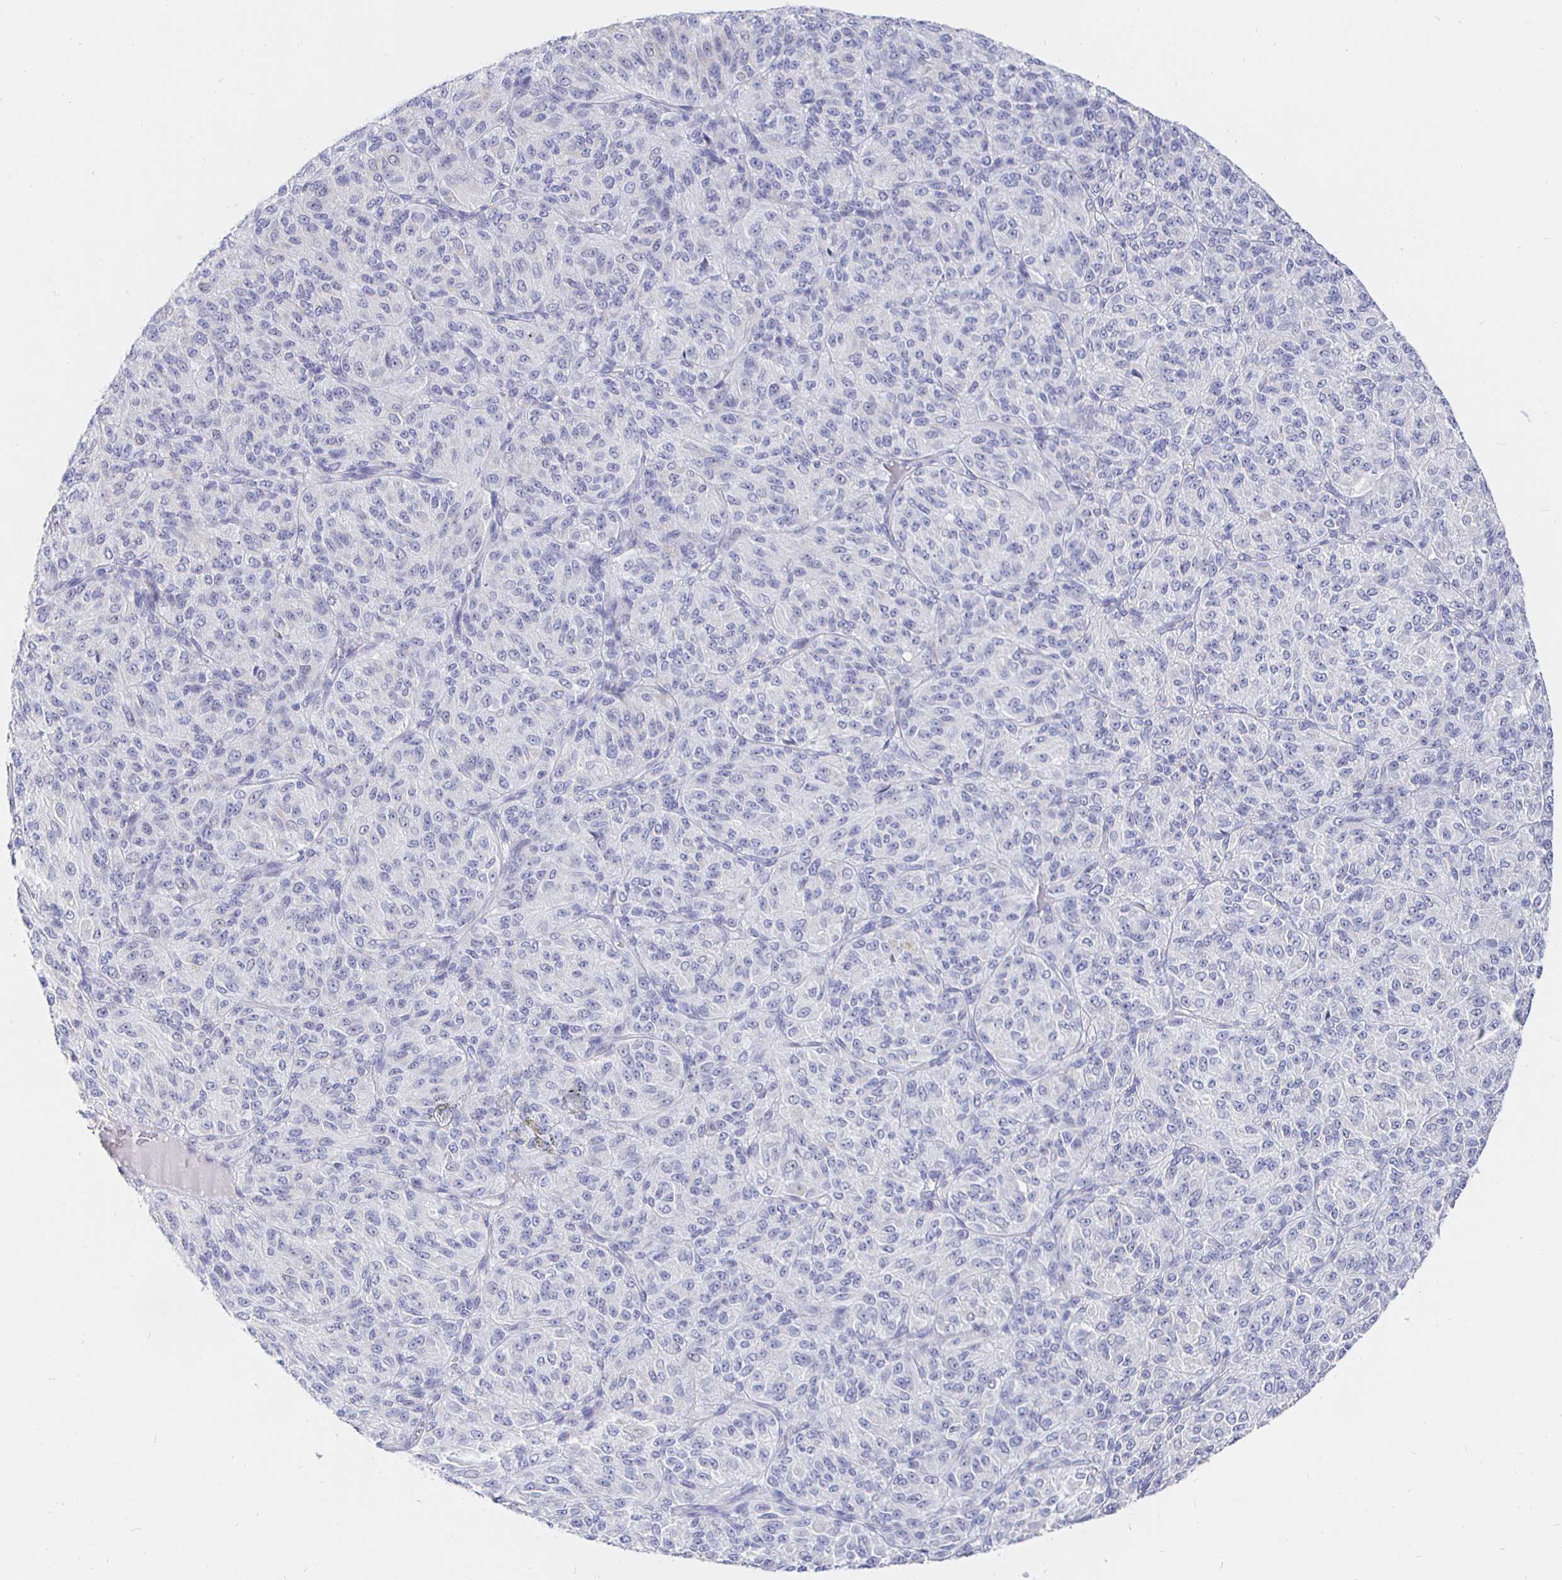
{"staining": {"intensity": "negative", "quantity": "none", "location": "none"}, "tissue": "melanoma", "cell_type": "Tumor cells", "image_type": "cancer", "snomed": [{"axis": "morphology", "description": "Malignant melanoma, Metastatic site"}, {"axis": "topography", "description": "Brain"}], "caption": "Melanoma was stained to show a protein in brown. There is no significant positivity in tumor cells. (Brightfield microscopy of DAB (3,3'-diaminobenzidine) immunohistochemistry at high magnification).", "gene": "CR2", "patient": {"sex": "female", "age": 56}}